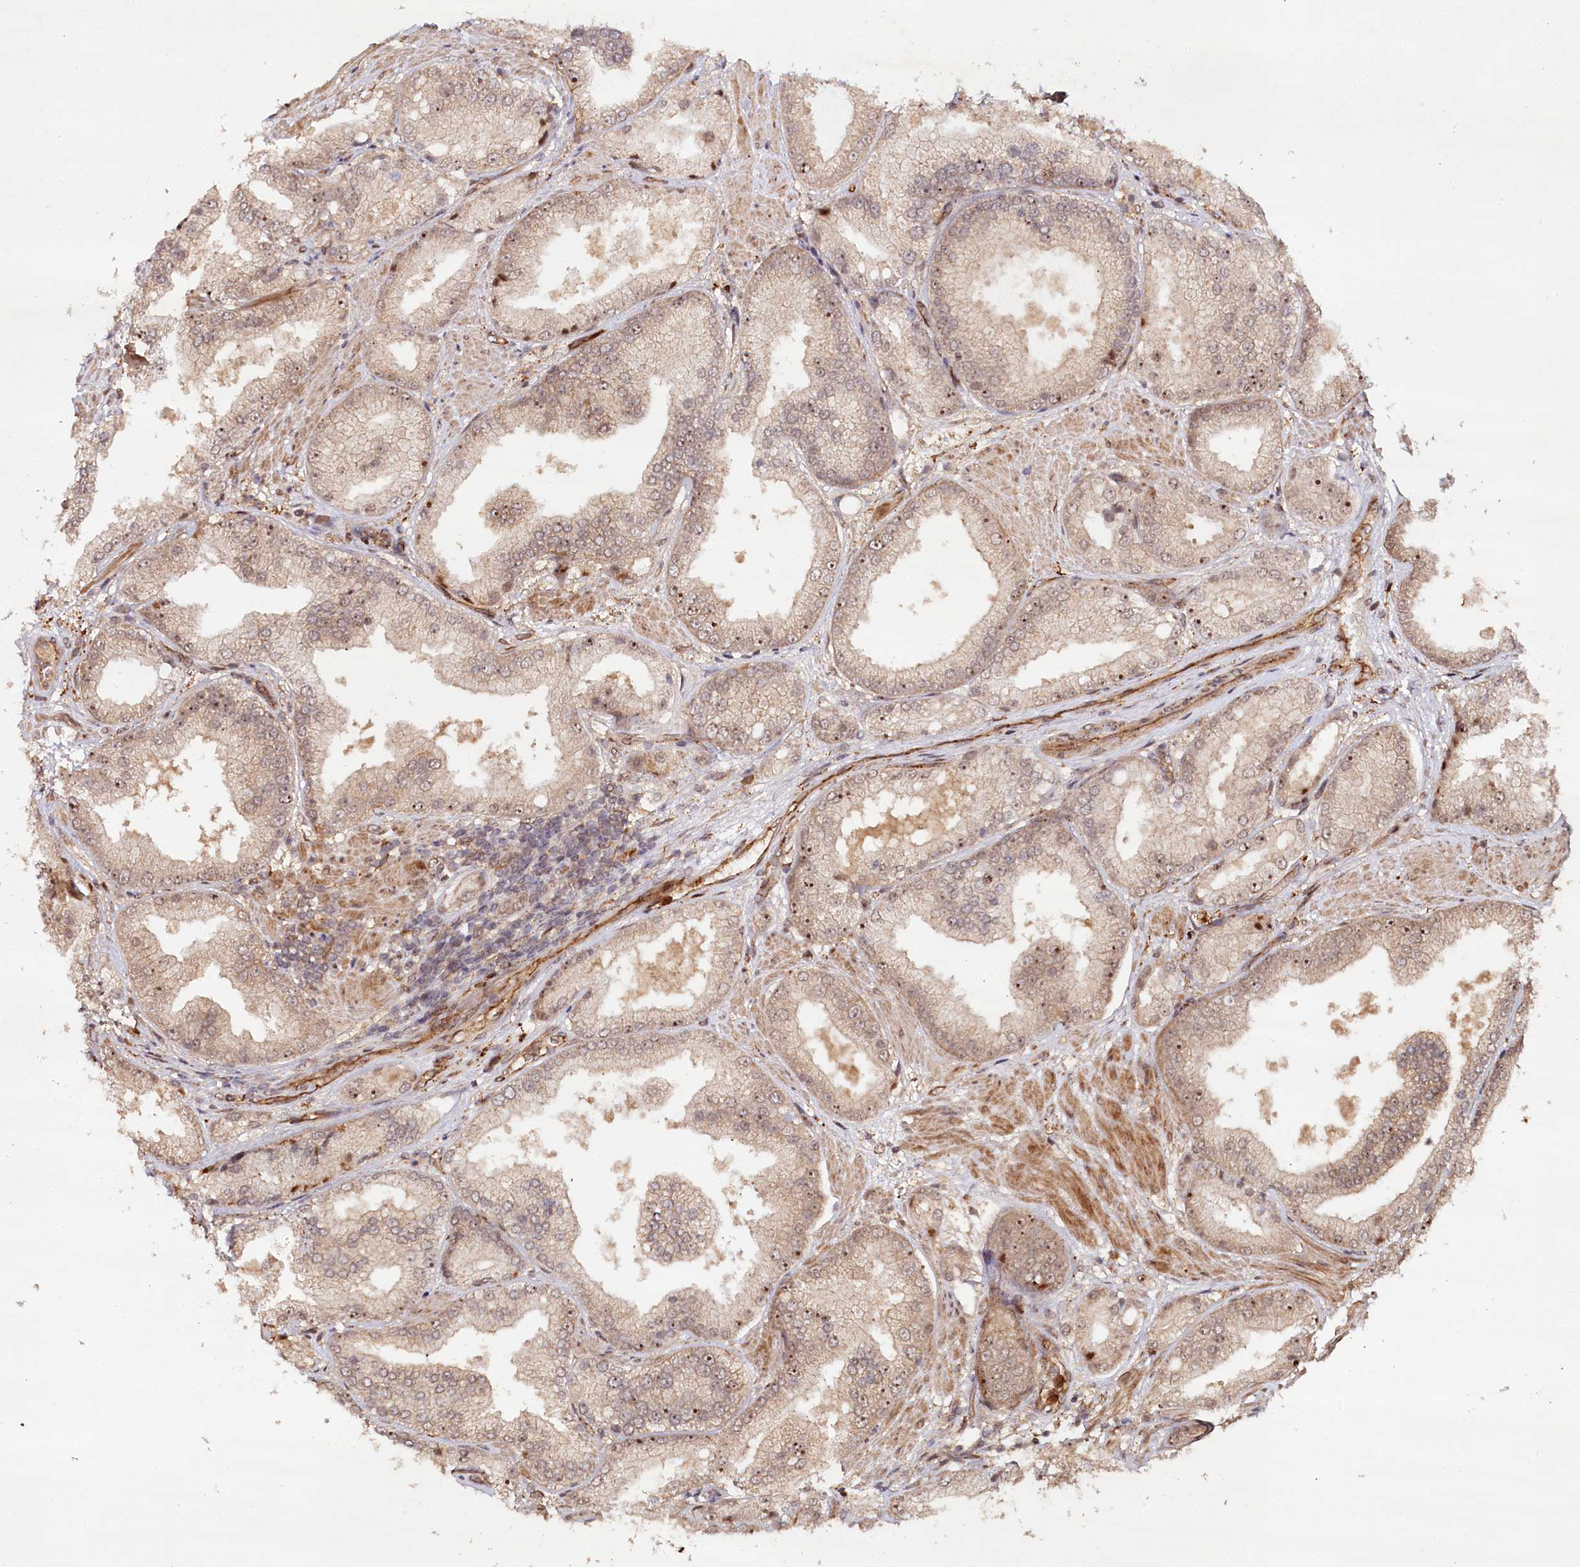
{"staining": {"intensity": "moderate", "quantity": "<25%", "location": "nuclear"}, "tissue": "prostate cancer", "cell_type": "Tumor cells", "image_type": "cancer", "snomed": [{"axis": "morphology", "description": "Adenocarcinoma, Low grade"}, {"axis": "topography", "description": "Prostate"}], "caption": "Prostate cancer (adenocarcinoma (low-grade)) stained for a protein (brown) displays moderate nuclear positive positivity in about <25% of tumor cells.", "gene": "ALKBH8", "patient": {"sex": "male", "age": 67}}